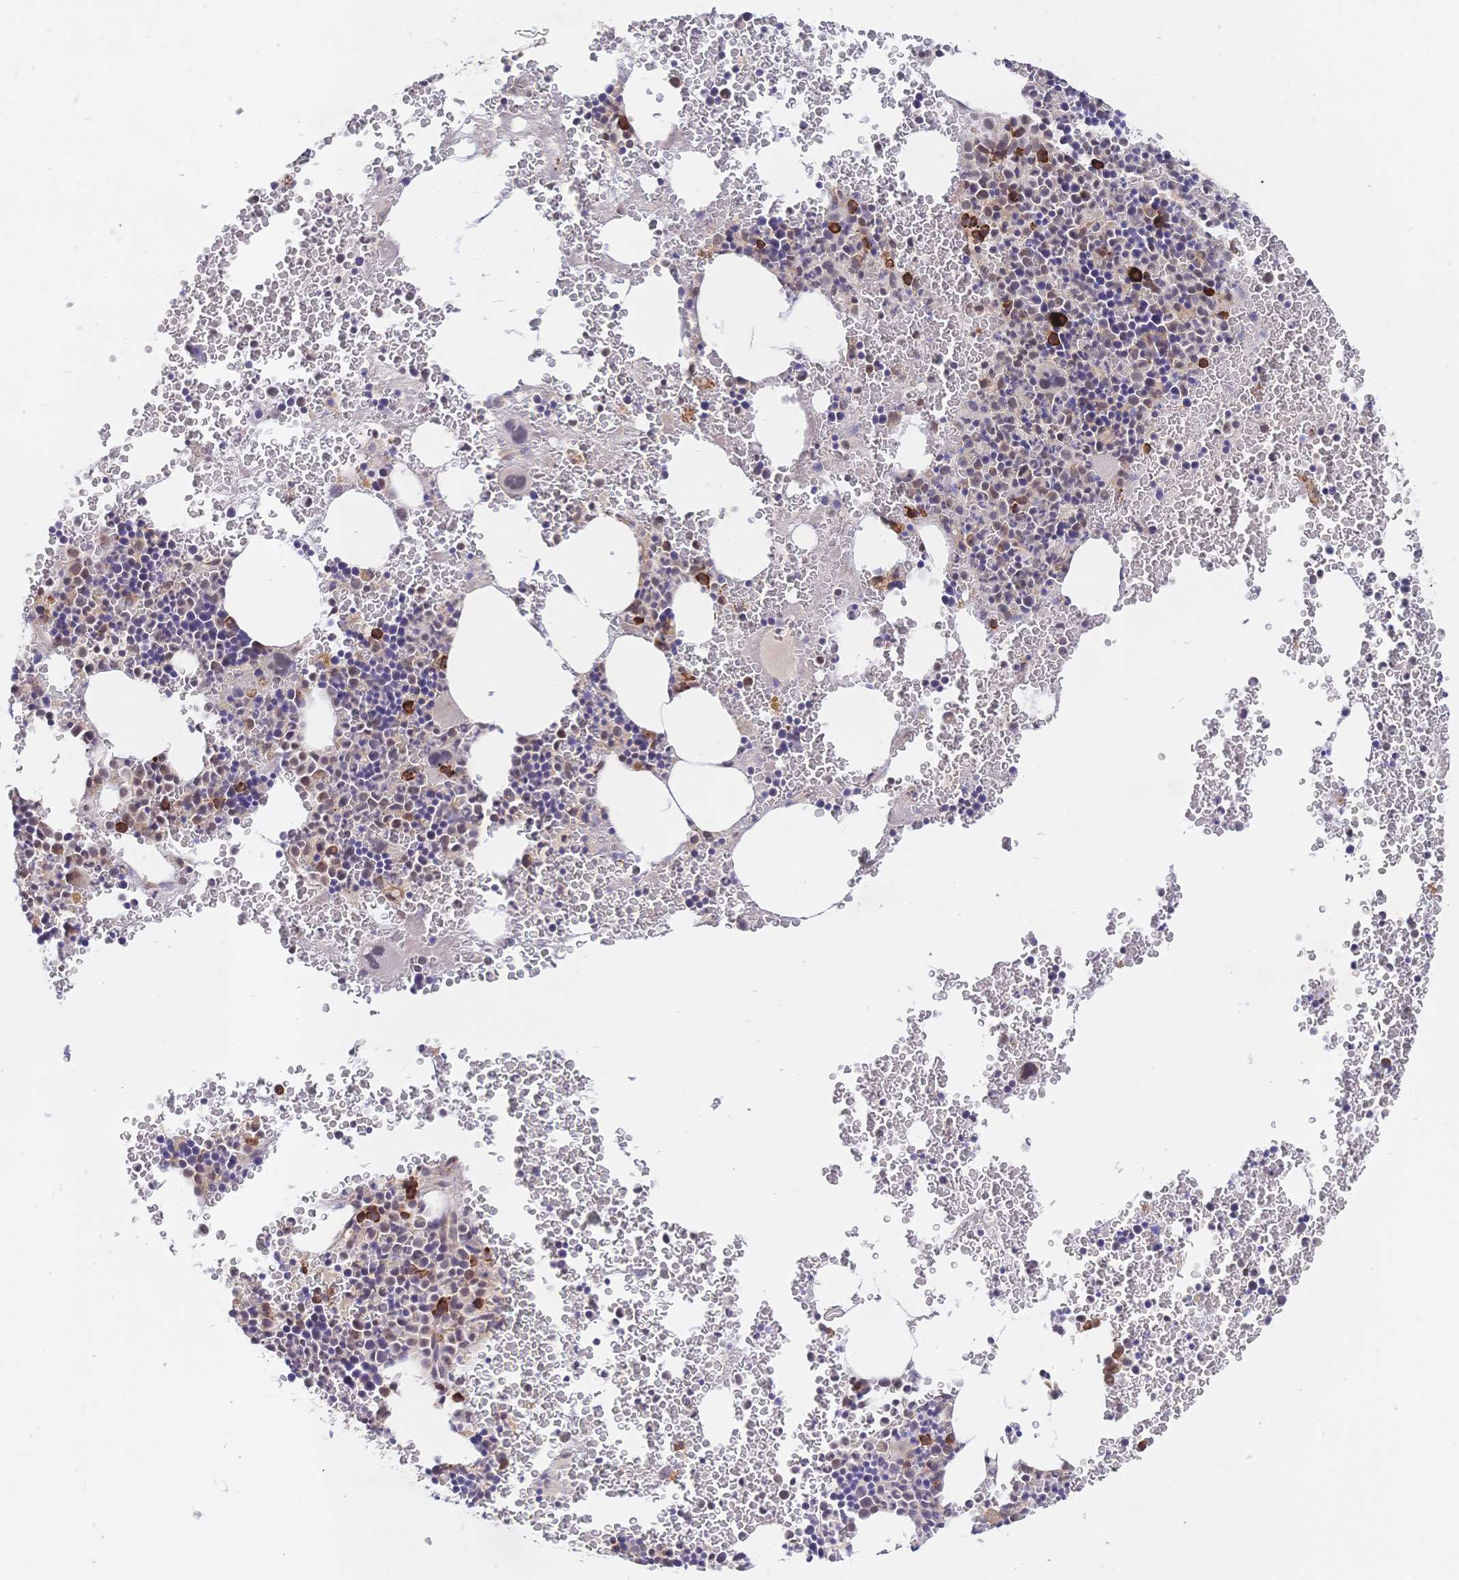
{"staining": {"intensity": "strong", "quantity": "<25%", "location": "cytoplasmic/membranous"}, "tissue": "bone marrow", "cell_type": "Hematopoietic cells", "image_type": "normal", "snomed": [{"axis": "morphology", "description": "Normal tissue, NOS"}, {"axis": "topography", "description": "Bone marrow"}], "caption": "Immunohistochemistry of normal human bone marrow reveals medium levels of strong cytoplasmic/membranous staining in approximately <25% of hematopoietic cells.", "gene": "LMO4", "patient": {"sex": "male", "age": 47}}